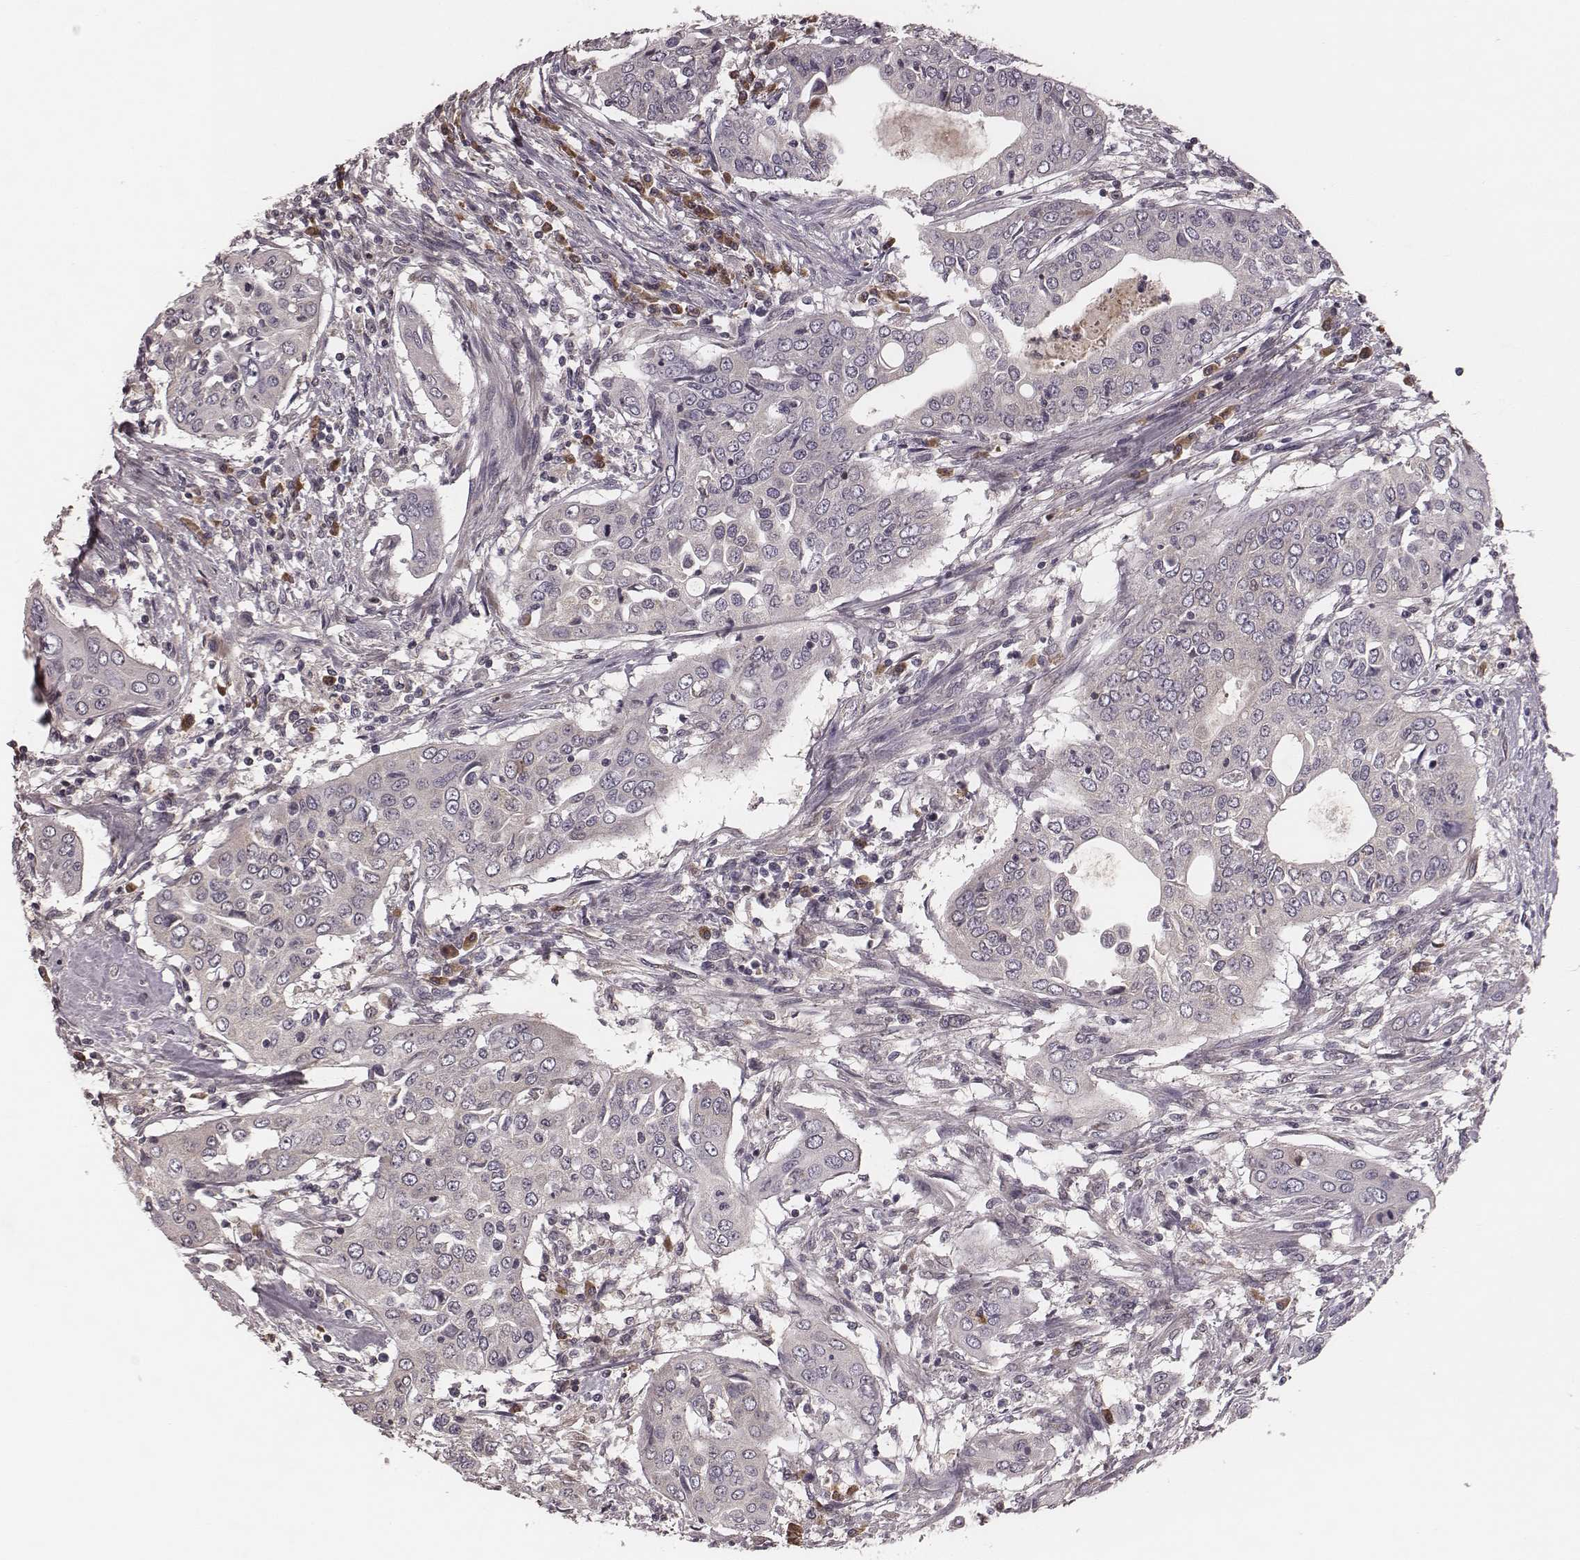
{"staining": {"intensity": "negative", "quantity": "none", "location": "none"}, "tissue": "urothelial cancer", "cell_type": "Tumor cells", "image_type": "cancer", "snomed": [{"axis": "morphology", "description": "Urothelial carcinoma, High grade"}, {"axis": "topography", "description": "Urinary bladder"}], "caption": "Urothelial cancer stained for a protein using immunohistochemistry shows no staining tumor cells.", "gene": "P2RX5", "patient": {"sex": "male", "age": 82}}